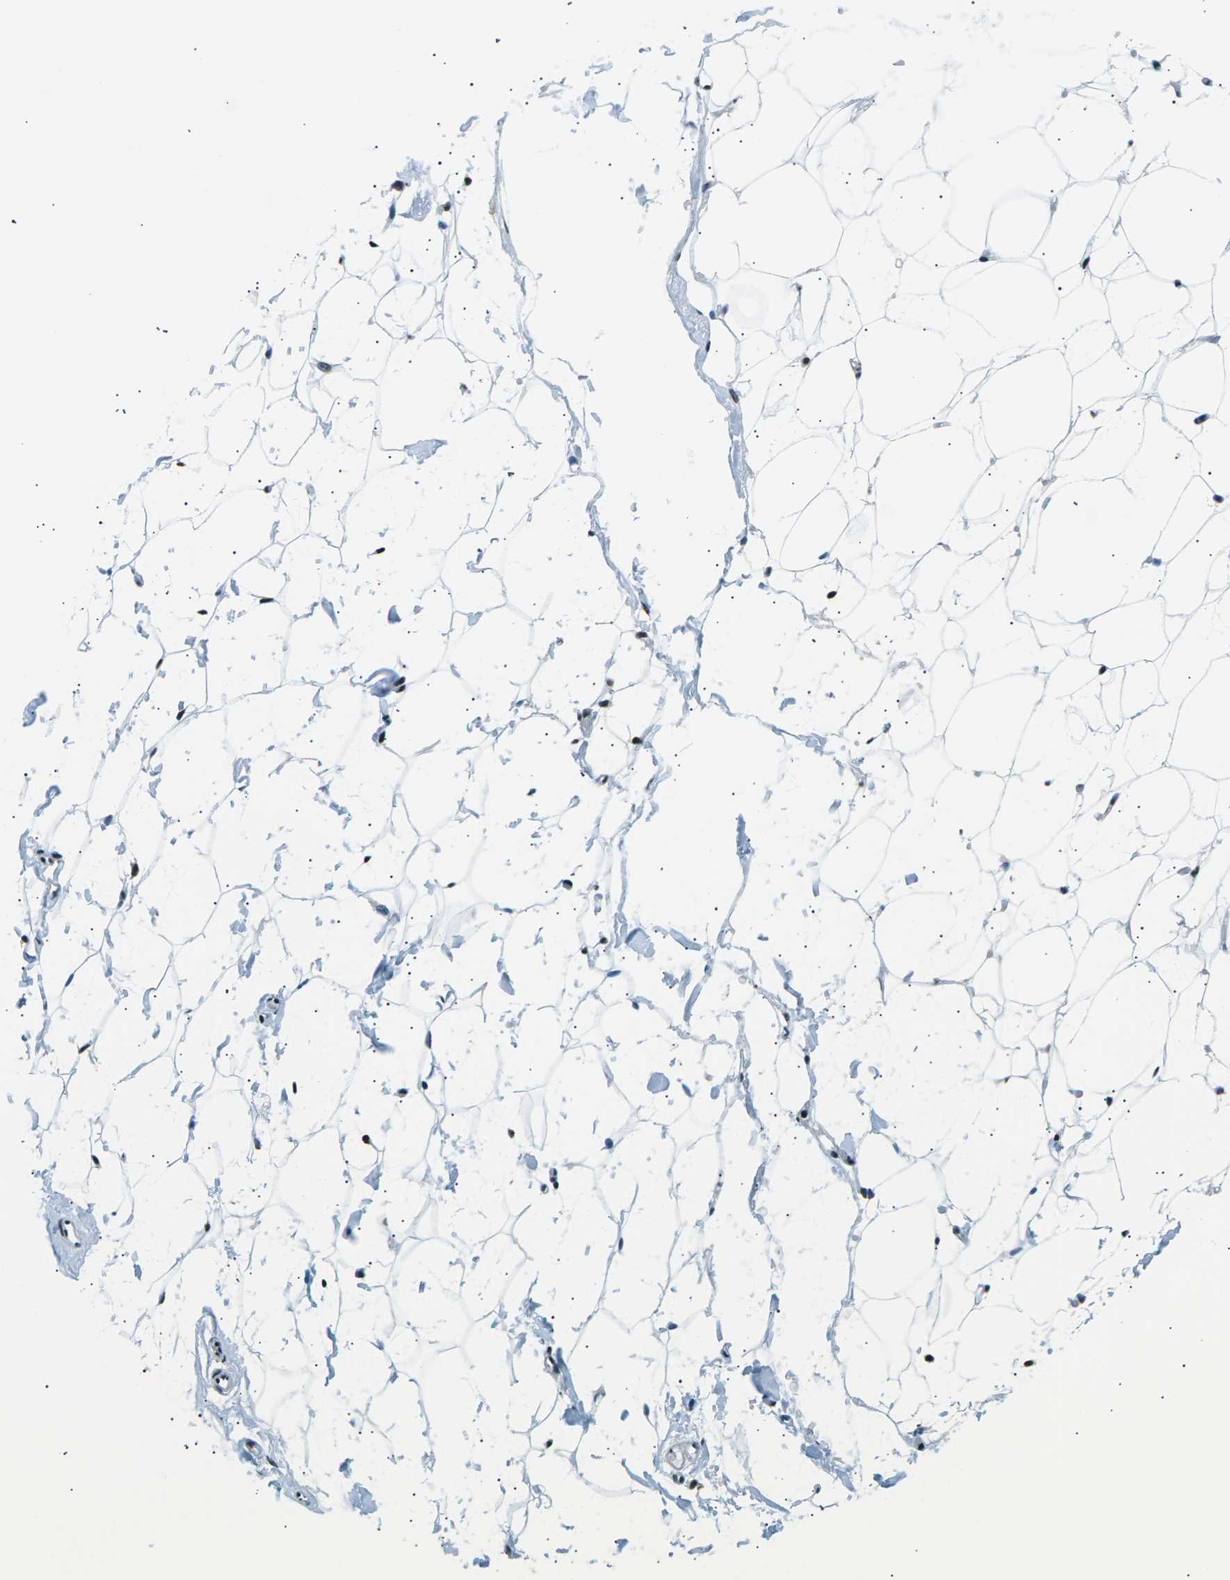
{"staining": {"intensity": "strong", "quantity": ">75%", "location": "nuclear"}, "tissue": "adipose tissue", "cell_type": "Adipocytes", "image_type": "normal", "snomed": [{"axis": "morphology", "description": "Normal tissue, NOS"}, {"axis": "topography", "description": "Breast"}, {"axis": "topography", "description": "Soft tissue"}], "caption": "Adipose tissue stained with DAB (3,3'-diaminobenzidine) IHC reveals high levels of strong nuclear staining in about >75% of adipocytes.", "gene": "RPA2", "patient": {"sex": "female", "age": 75}}